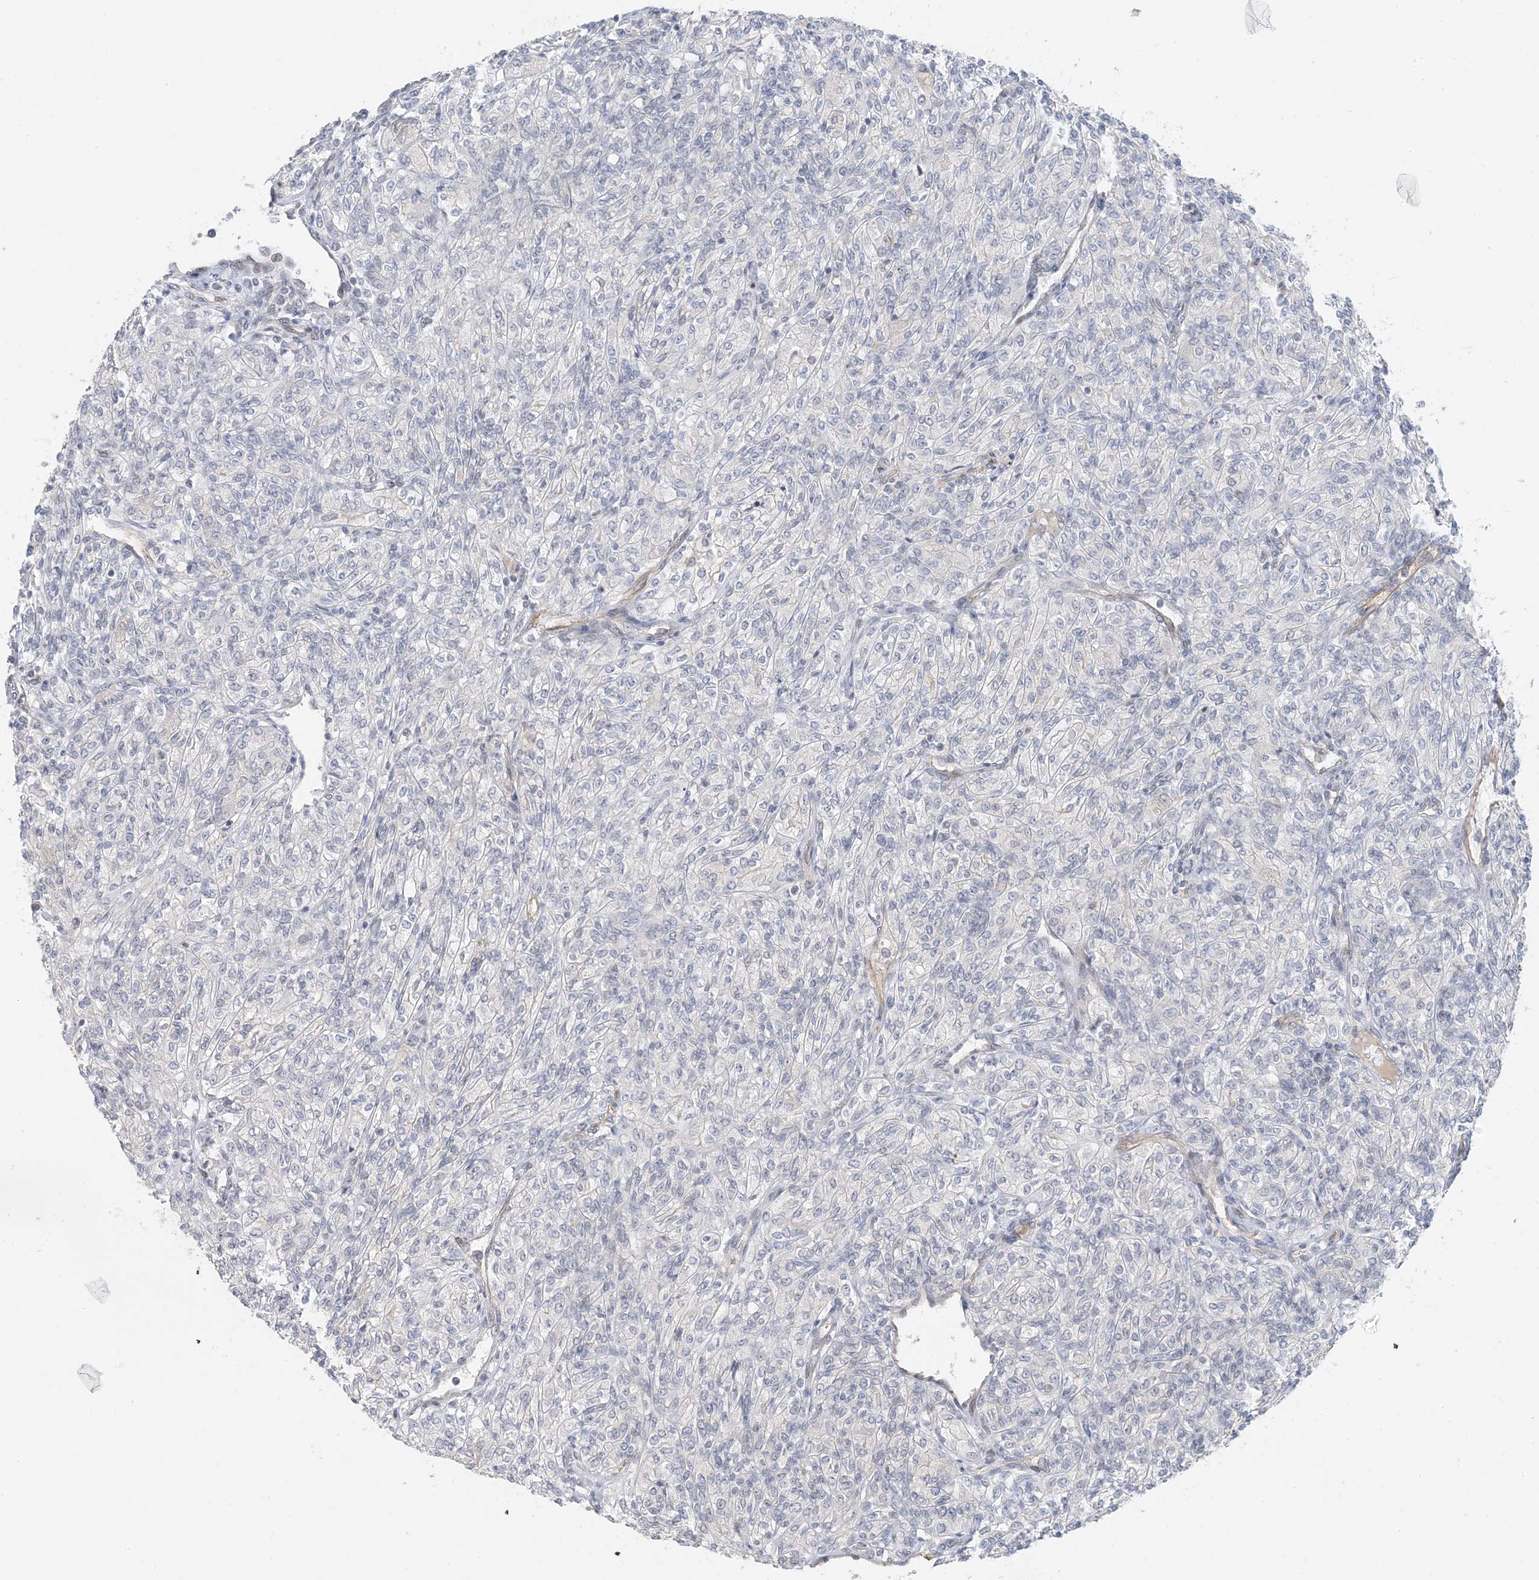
{"staining": {"intensity": "negative", "quantity": "none", "location": "none"}, "tissue": "renal cancer", "cell_type": "Tumor cells", "image_type": "cancer", "snomed": [{"axis": "morphology", "description": "Adenocarcinoma, NOS"}, {"axis": "topography", "description": "Kidney"}], "caption": "An immunohistochemistry histopathology image of renal cancer is shown. There is no staining in tumor cells of renal cancer.", "gene": "IL36B", "patient": {"sex": "male", "age": 77}}